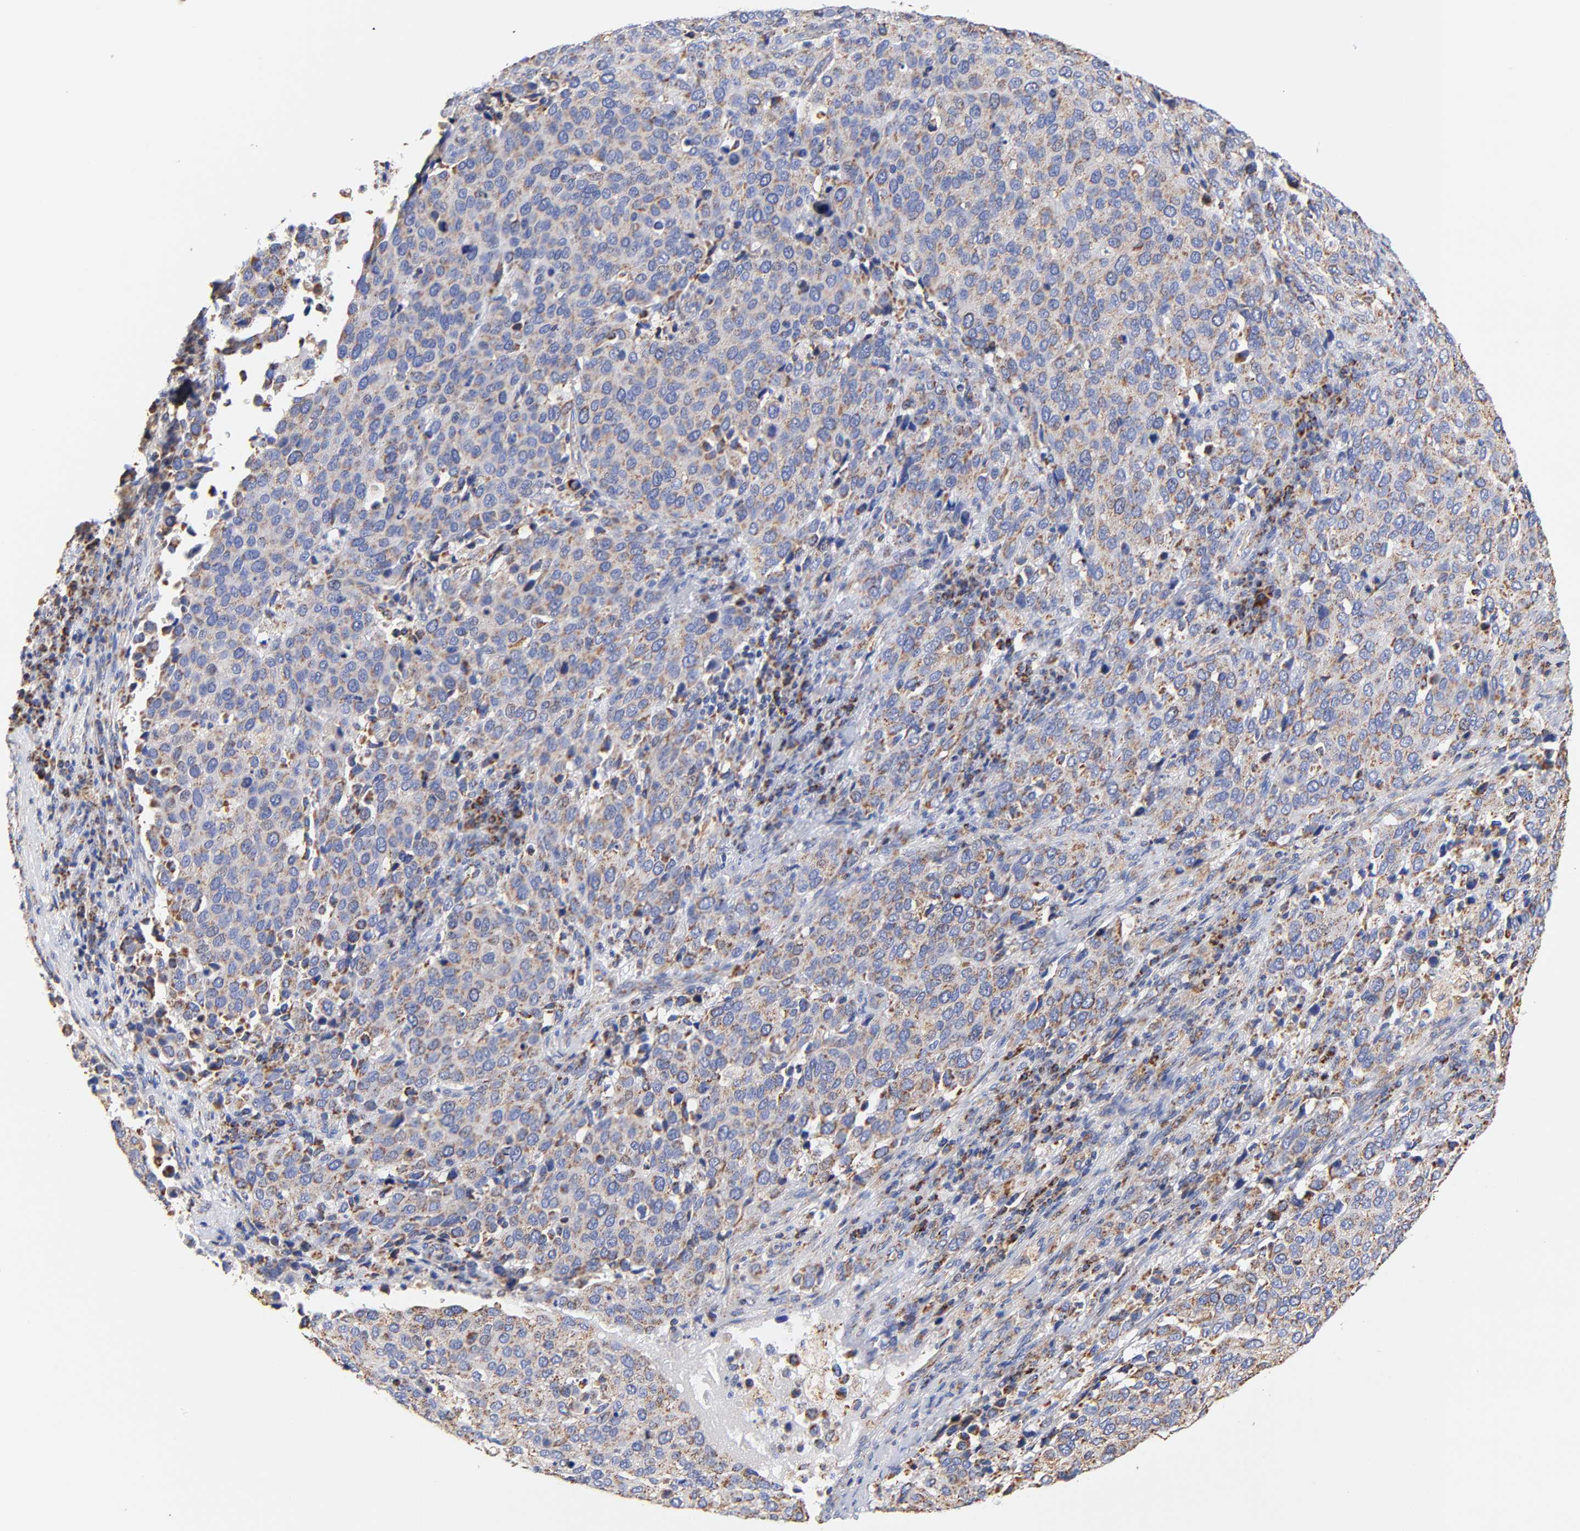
{"staining": {"intensity": "moderate", "quantity": "25%-75%", "location": "cytoplasmic/membranous"}, "tissue": "cervical cancer", "cell_type": "Tumor cells", "image_type": "cancer", "snomed": [{"axis": "morphology", "description": "Squamous cell carcinoma, NOS"}, {"axis": "topography", "description": "Cervix"}], "caption": "This image exhibits squamous cell carcinoma (cervical) stained with IHC to label a protein in brown. The cytoplasmic/membranous of tumor cells show moderate positivity for the protein. Nuclei are counter-stained blue.", "gene": "ATP5F1D", "patient": {"sex": "female", "age": 54}}